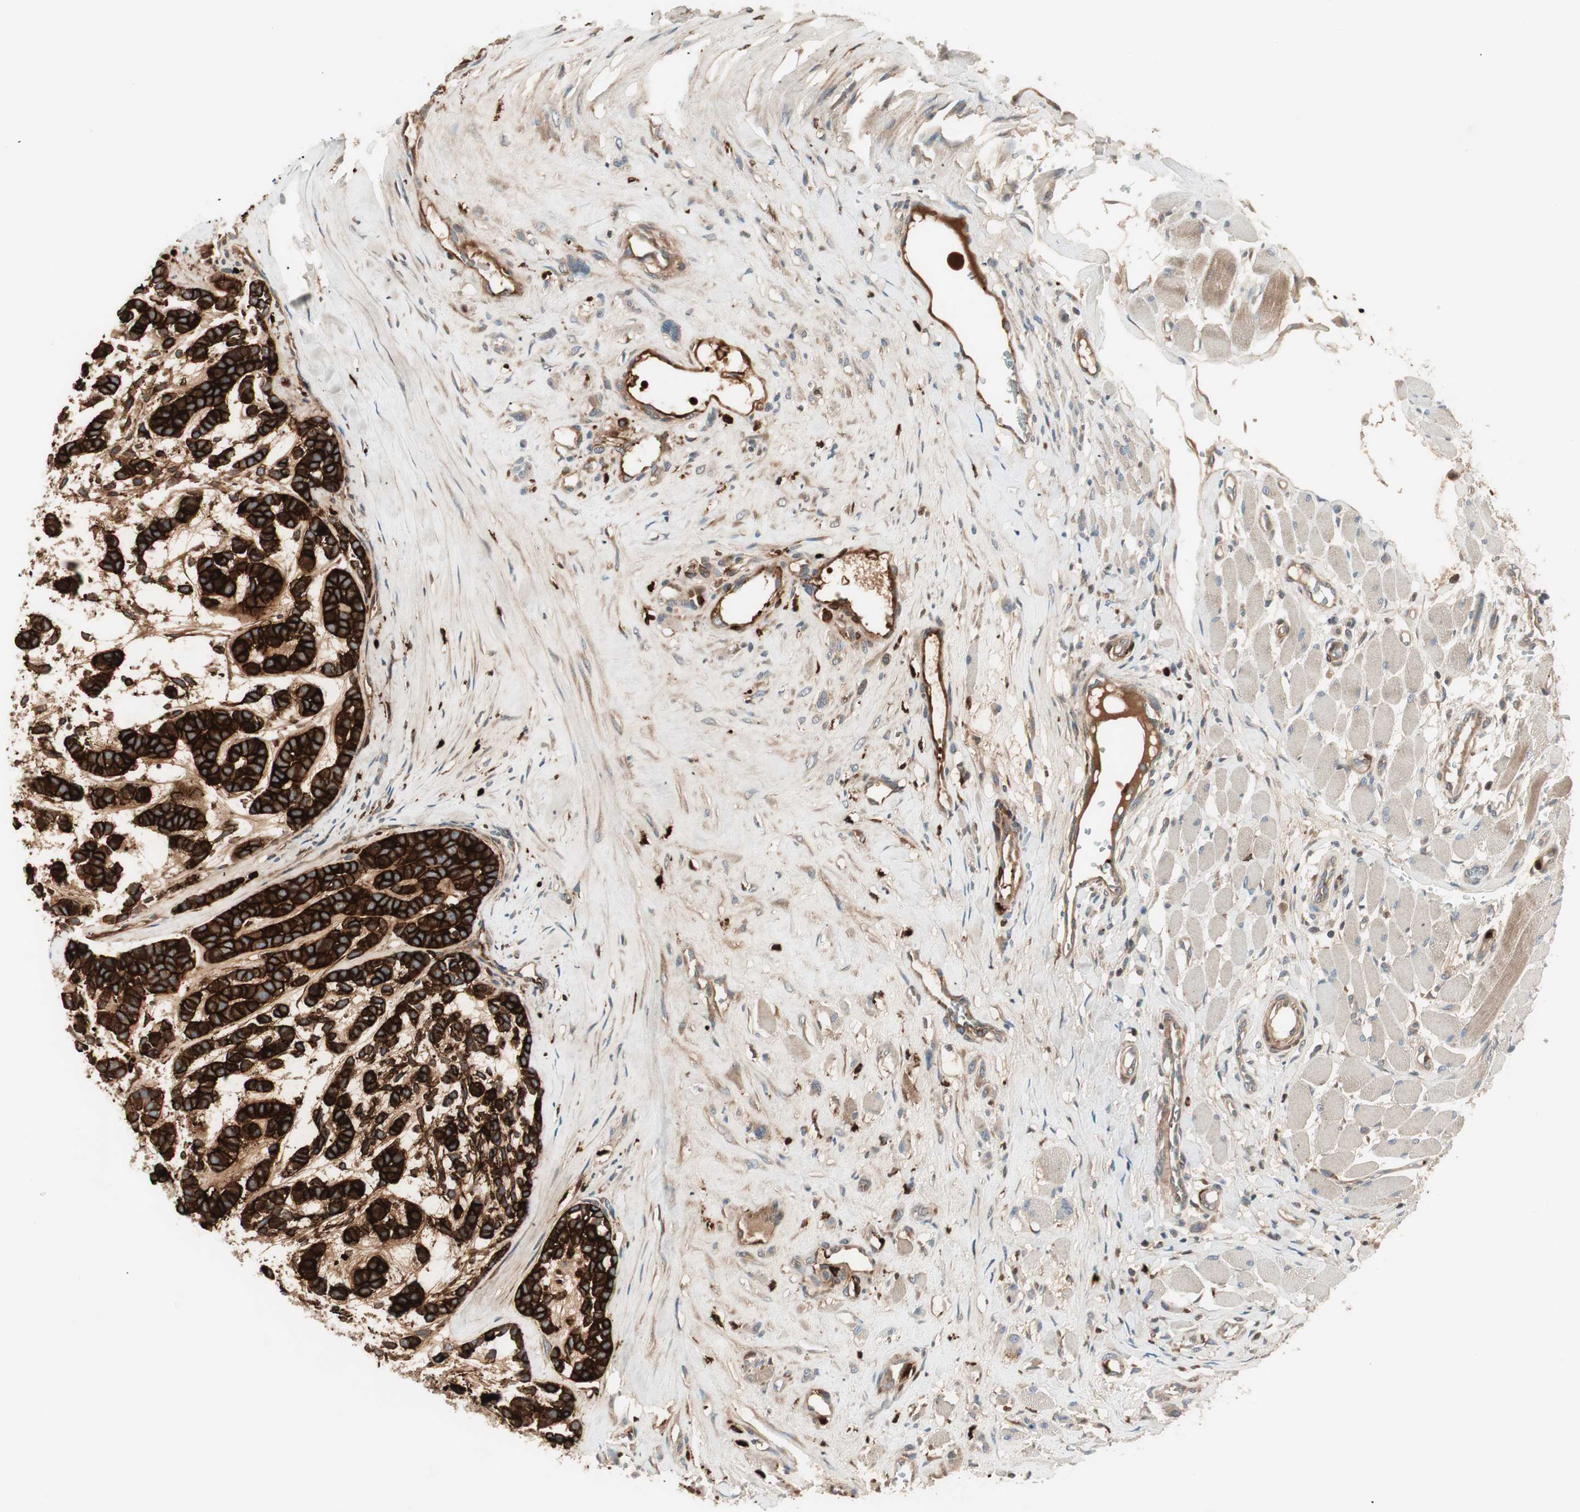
{"staining": {"intensity": "strong", "quantity": ">75%", "location": "cytoplasmic/membranous"}, "tissue": "head and neck cancer", "cell_type": "Tumor cells", "image_type": "cancer", "snomed": [{"axis": "morphology", "description": "Adenocarcinoma, NOS"}, {"axis": "morphology", "description": "Adenoma, NOS"}, {"axis": "topography", "description": "Head-Neck"}], "caption": "This histopathology image demonstrates IHC staining of adenoma (head and neck), with high strong cytoplasmic/membranous positivity in about >75% of tumor cells.", "gene": "SFRP1", "patient": {"sex": "female", "age": 55}}